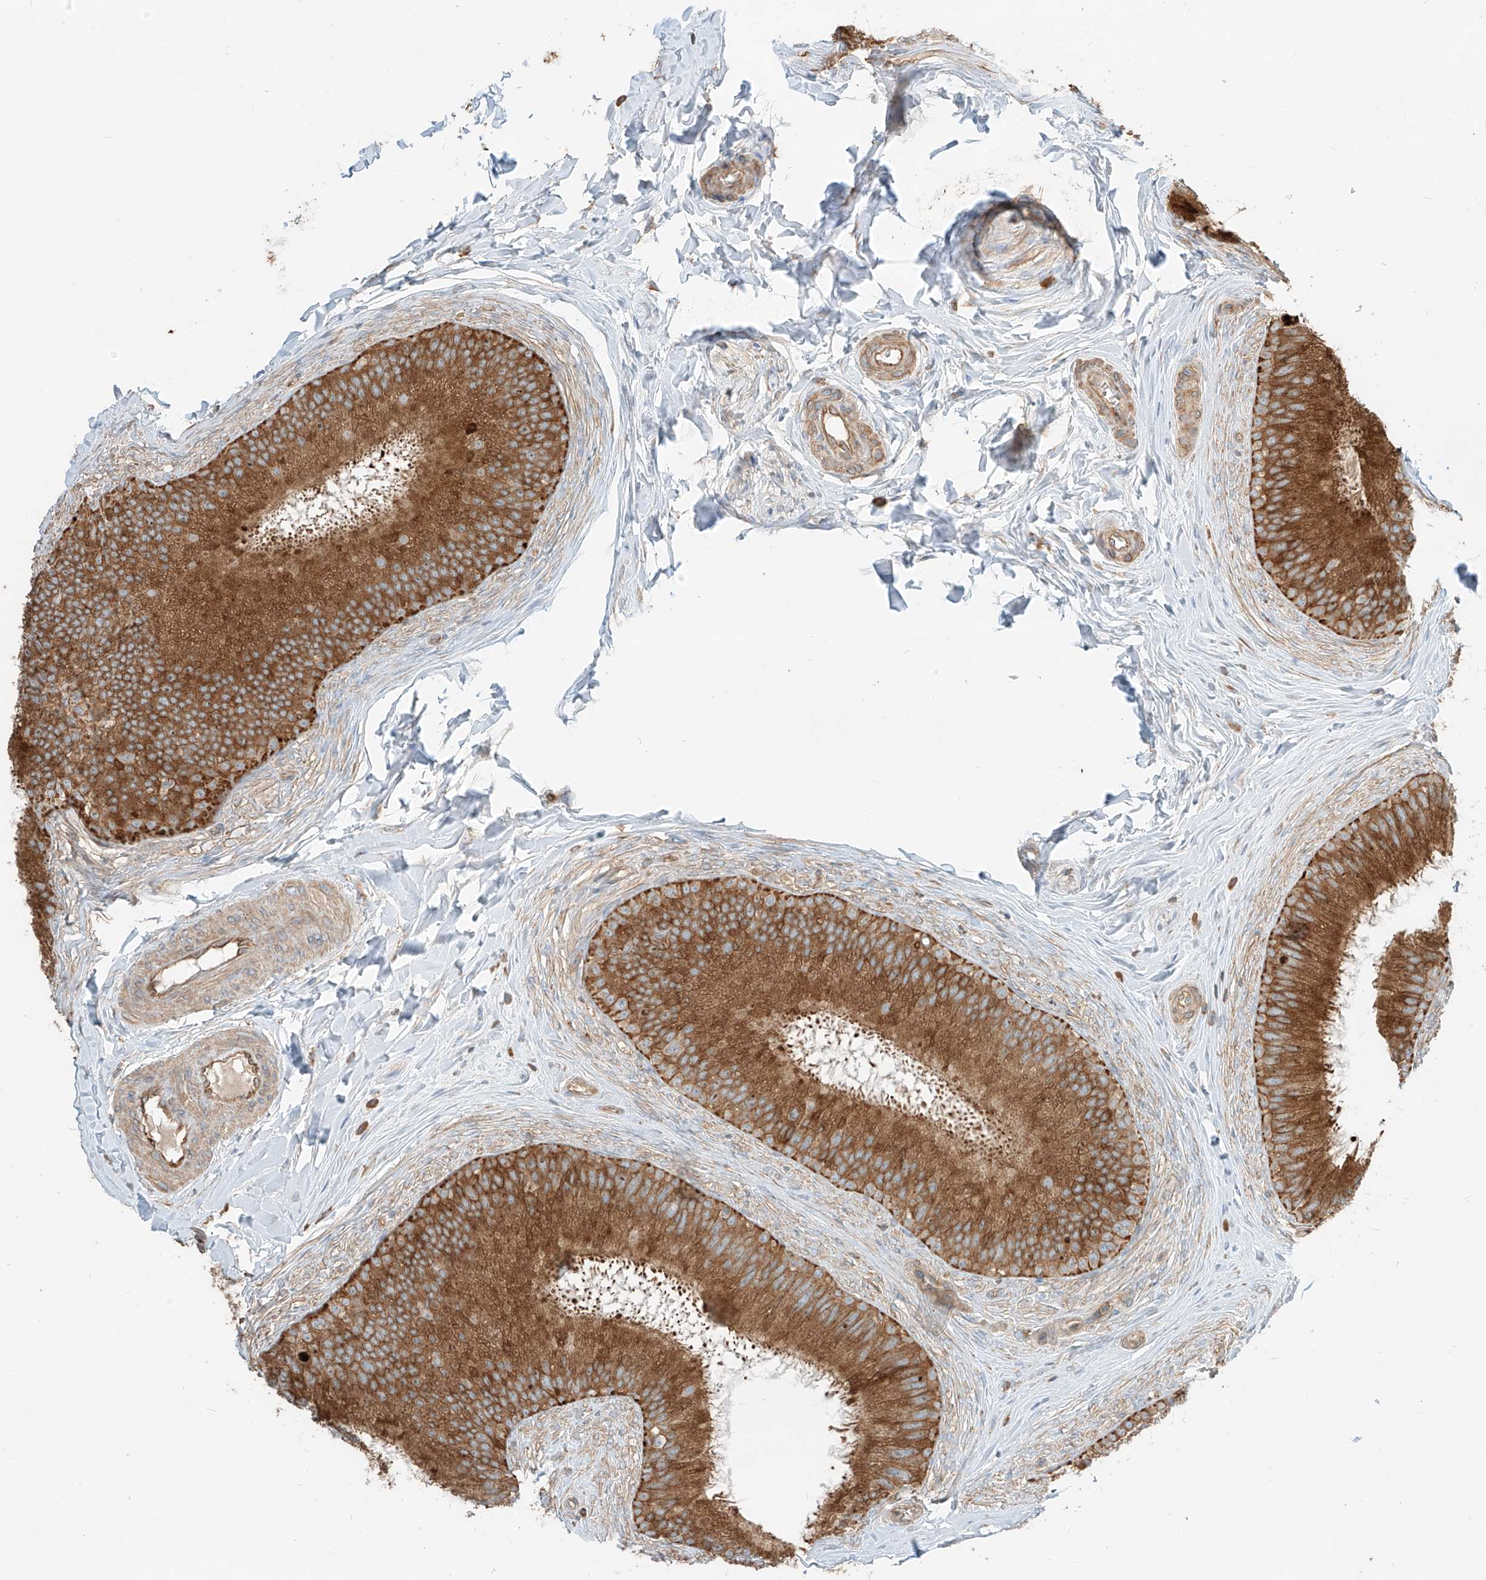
{"staining": {"intensity": "strong", "quantity": ">75%", "location": "cytoplasmic/membranous"}, "tissue": "epididymis", "cell_type": "Glandular cells", "image_type": "normal", "snomed": [{"axis": "morphology", "description": "Normal tissue, NOS"}, {"axis": "topography", "description": "Epididymis"}], "caption": "Protein expression analysis of unremarkable epididymis displays strong cytoplasmic/membranous expression in approximately >75% of glandular cells.", "gene": "CCDC115", "patient": {"sex": "male", "age": 27}}